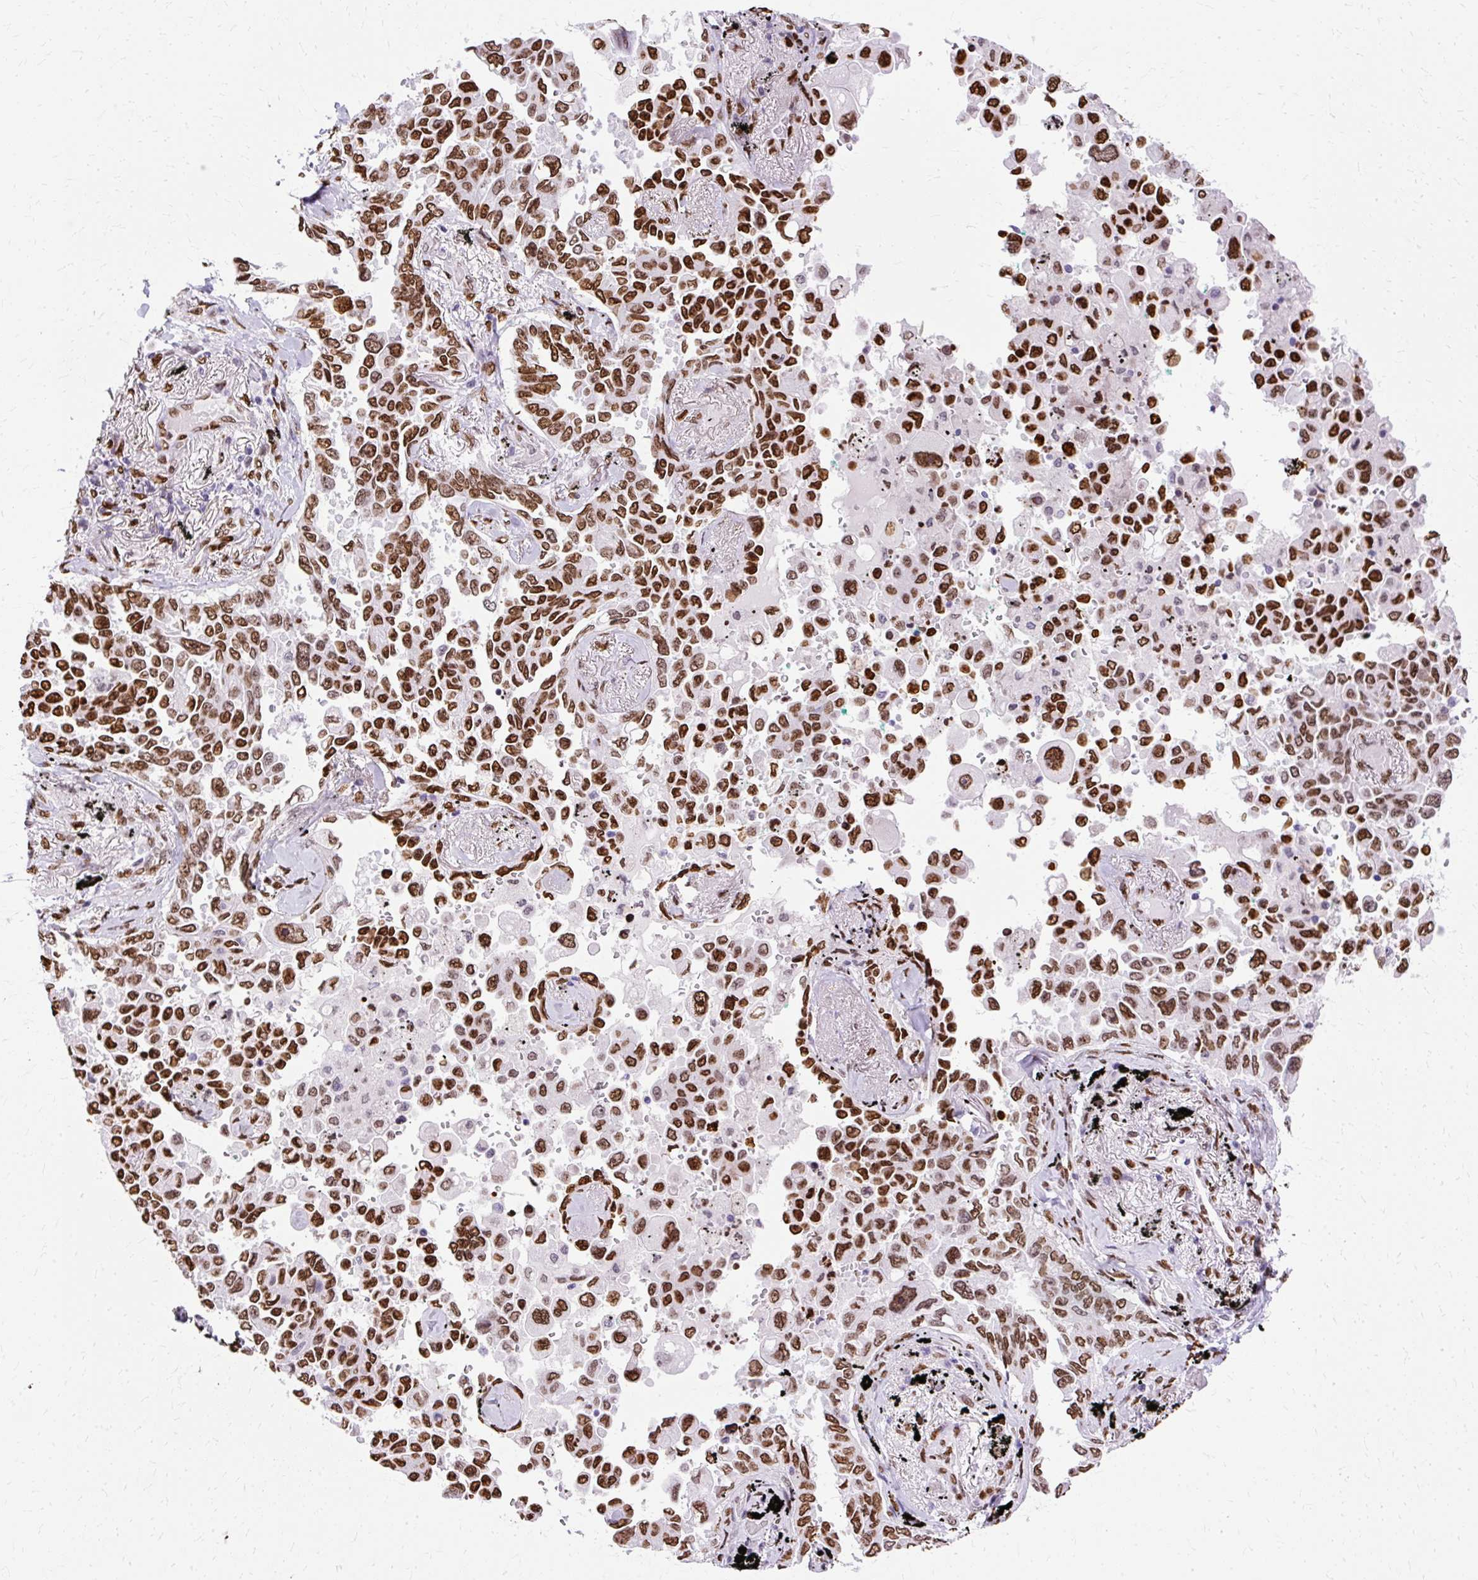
{"staining": {"intensity": "strong", "quantity": ">75%", "location": "nuclear"}, "tissue": "lung cancer", "cell_type": "Tumor cells", "image_type": "cancer", "snomed": [{"axis": "morphology", "description": "Adenocarcinoma, NOS"}, {"axis": "topography", "description": "Lung"}], "caption": "Lung cancer (adenocarcinoma) stained with immunohistochemistry exhibits strong nuclear expression in about >75% of tumor cells.", "gene": "TMEM184C", "patient": {"sex": "female", "age": 67}}